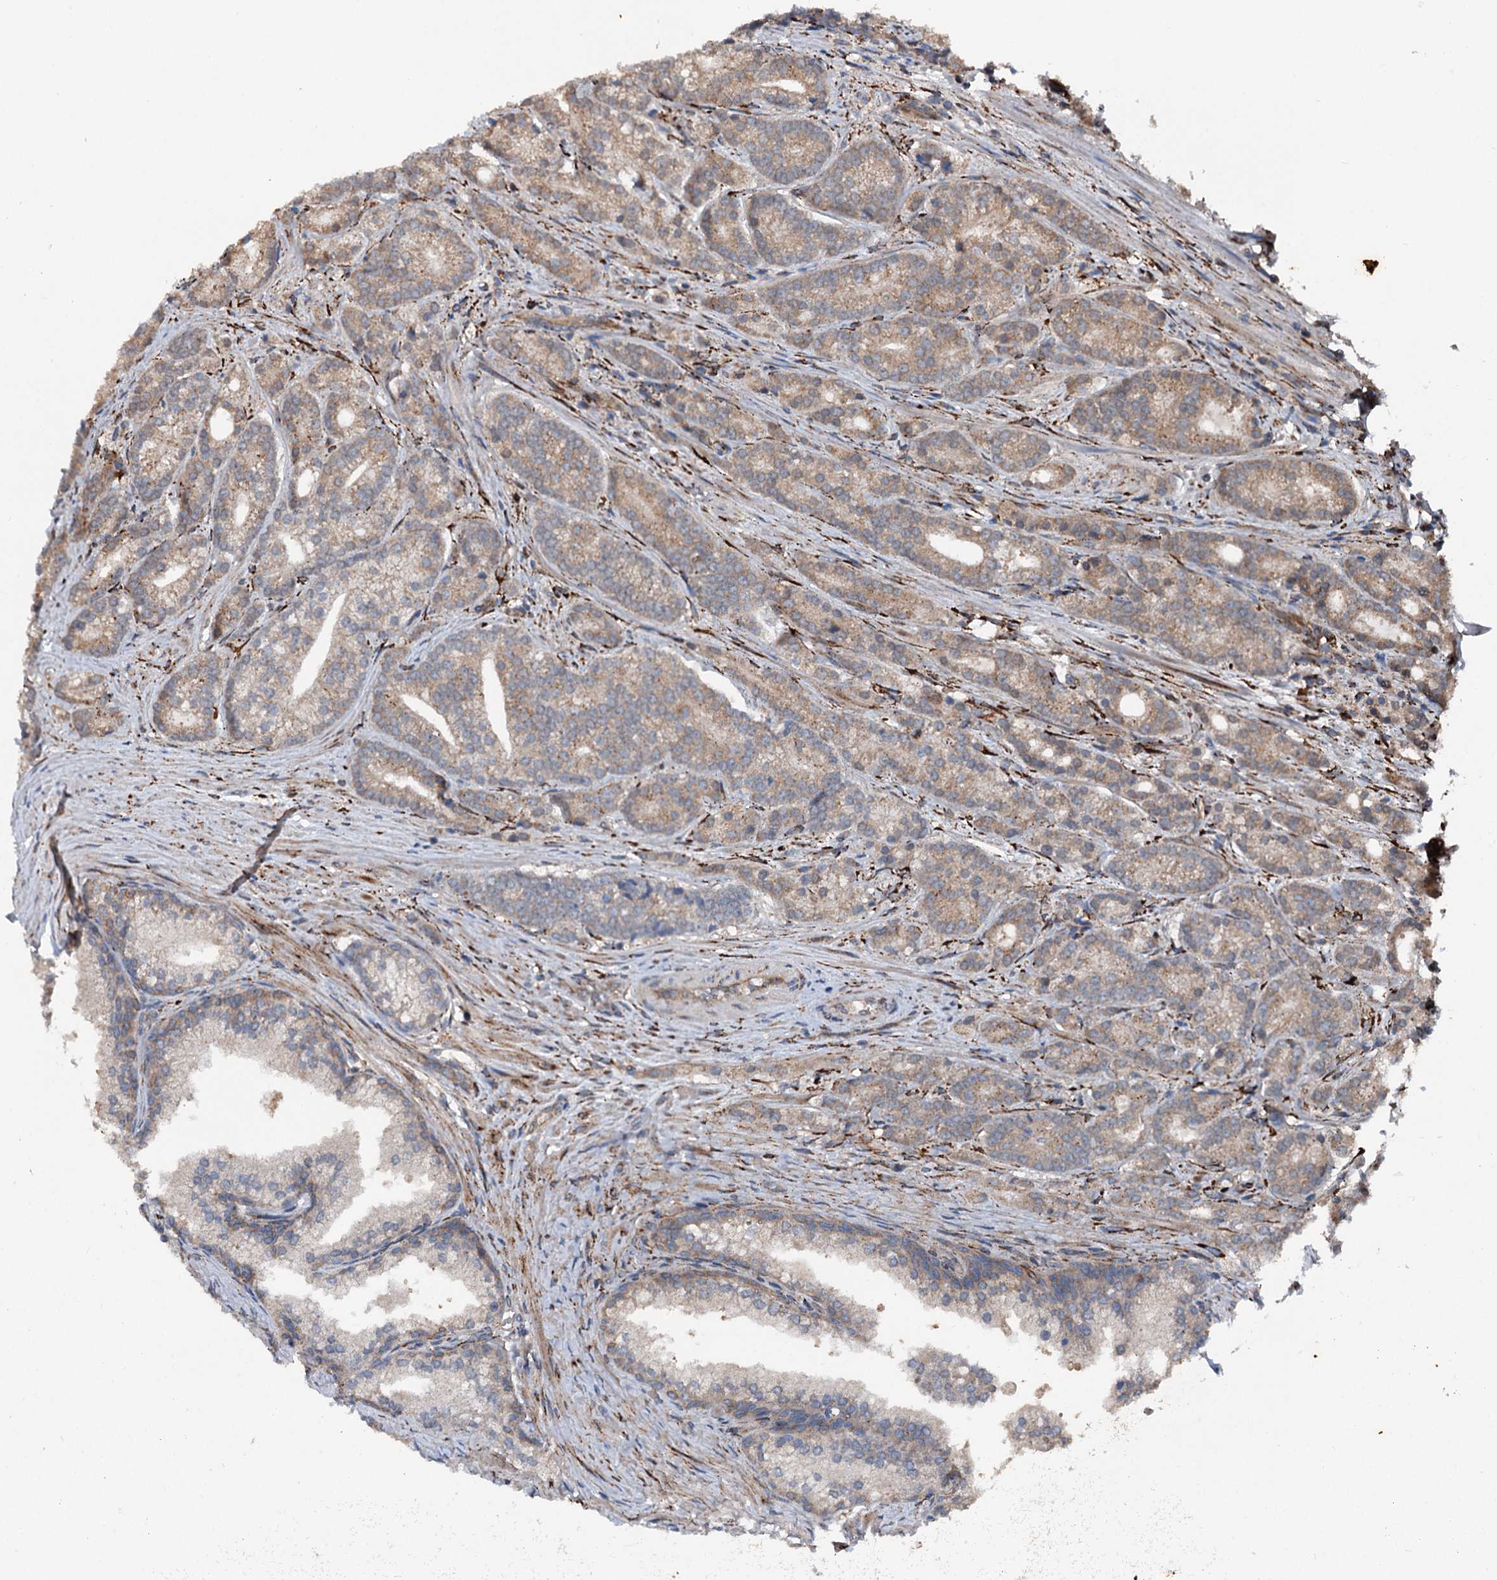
{"staining": {"intensity": "weak", "quantity": ">75%", "location": "cytoplasmic/membranous"}, "tissue": "prostate cancer", "cell_type": "Tumor cells", "image_type": "cancer", "snomed": [{"axis": "morphology", "description": "Adenocarcinoma, Low grade"}, {"axis": "topography", "description": "Prostate"}], "caption": "Tumor cells exhibit low levels of weak cytoplasmic/membranous expression in about >75% of cells in prostate cancer (adenocarcinoma (low-grade)).", "gene": "DDIAS", "patient": {"sex": "male", "age": 71}}